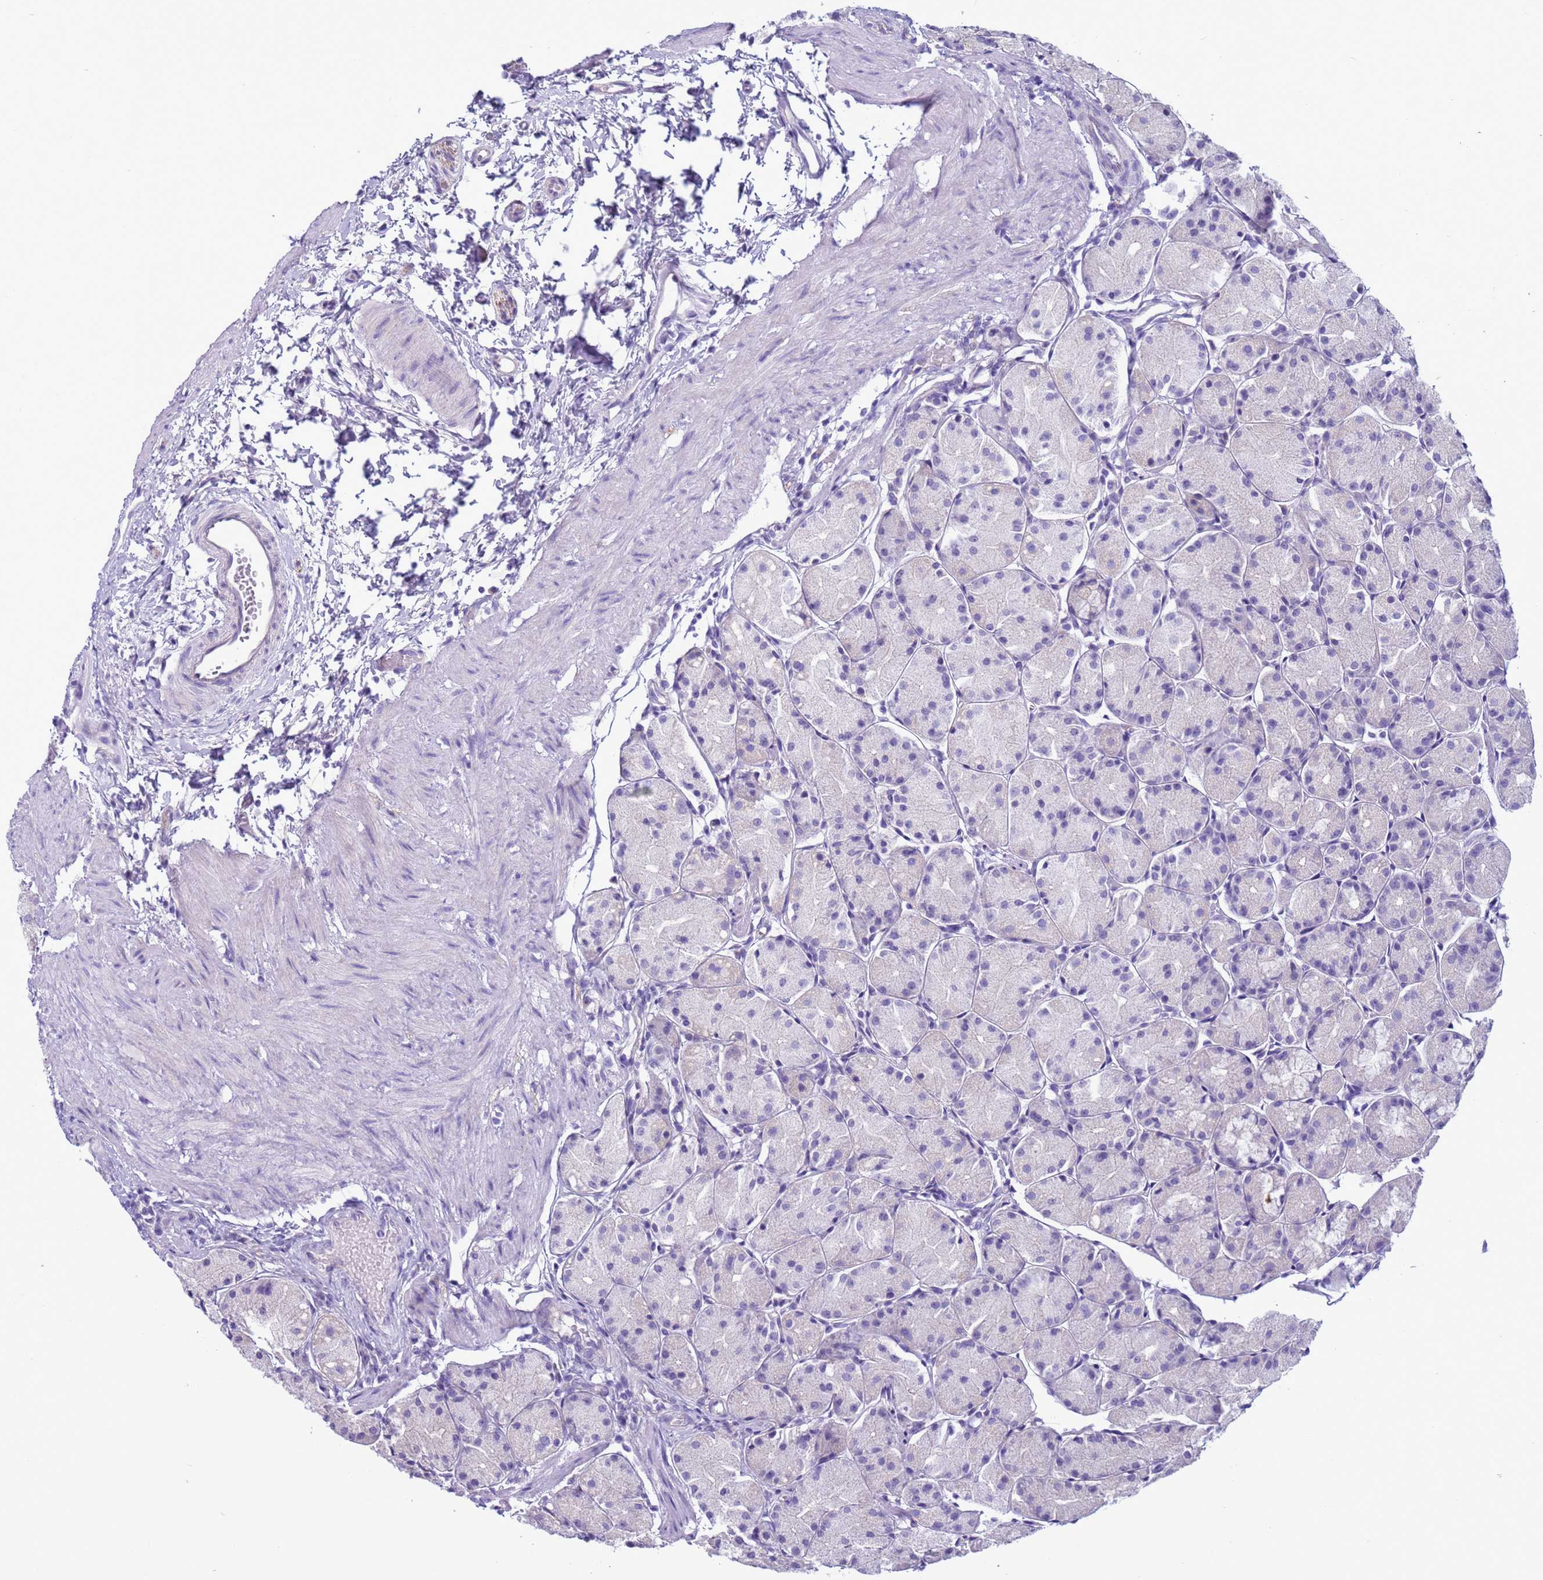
{"staining": {"intensity": "negative", "quantity": "none", "location": "none"}, "tissue": "stomach", "cell_type": "Glandular cells", "image_type": "normal", "snomed": [{"axis": "morphology", "description": "Normal tissue, NOS"}, {"axis": "topography", "description": "Stomach, upper"}], "caption": "DAB (3,3'-diaminobenzidine) immunohistochemical staining of normal stomach shows no significant staining in glandular cells. (DAB (3,3'-diaminobenzidine) immunohistochemistry (IHC) with hematoxylin counter stain).", "gene": "CST1", "patient": {"sex": "male", "age": 47}}